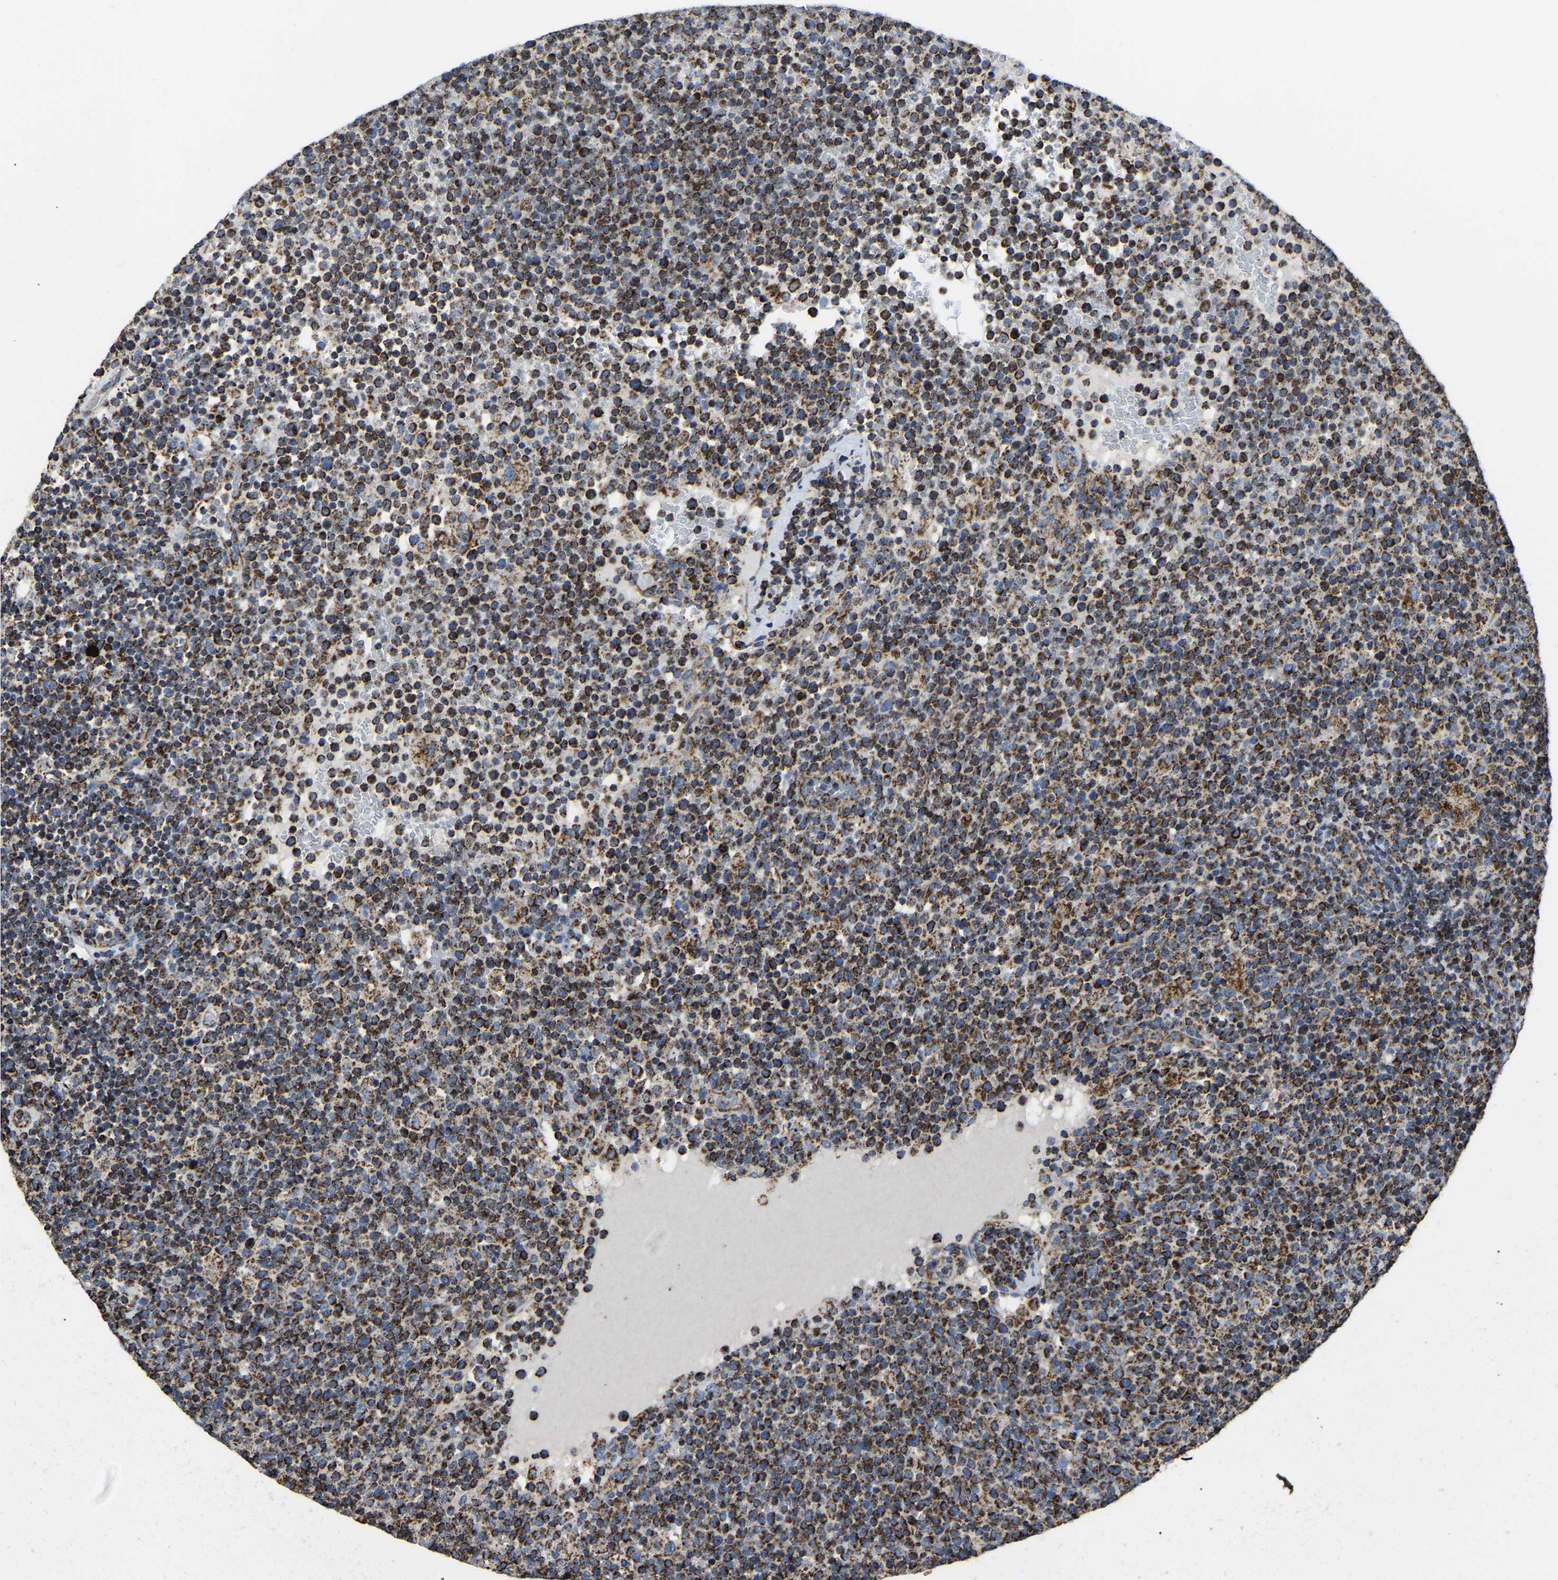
{"staining": {"intensity": "strong", "quantity": ">75%", "location": "cytoplasmic/membranous"}, "tissue": "lymphoma", "cell_type": "Tumor cells", "image_type": "cancer", "snomed": [{"axis": "morphology", "description": "Malignant lymphoma, non-Hodgkin's type, High grade"}, {"axis": "topography", "description": "Lymph node"}], "caption": "This is an image of immunohistochemistry staining of lymphoma, which shows strong expression in the cytoplasmic/membranous of tumor cells.", "gene": "ETFA", "patient": {"sex": "male", "age": 61}}